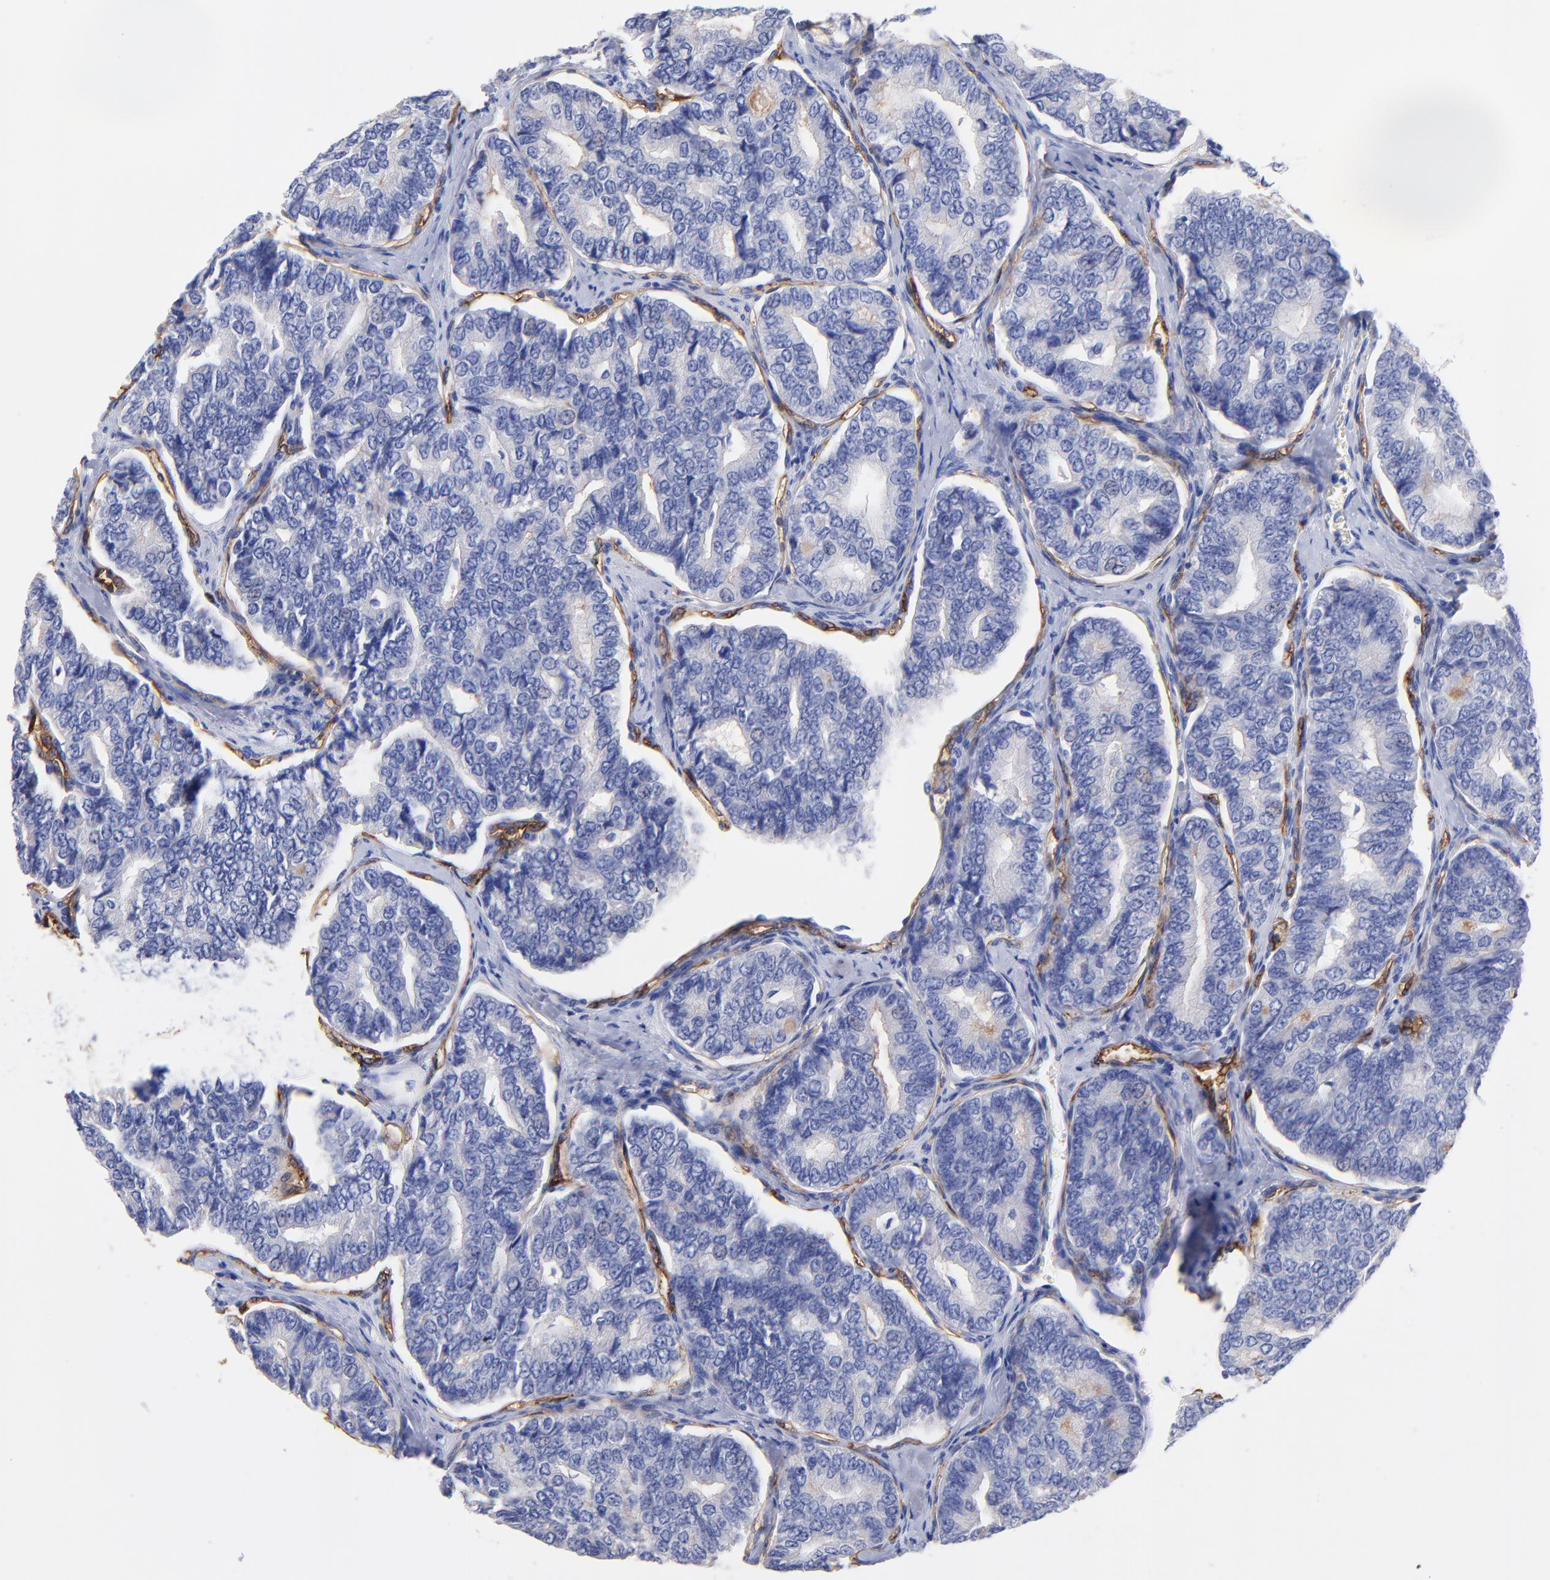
{"staining": {"intensity": "negative", "quantity": "none", "location": "none"}, "tissue": "thyroid cancer", "cell_type": "Tumor cells", "image_type": "cancer", "snomed": [{"axis": "morphology", "description": "Papillary adenocarcinoma, NOS"}, {"axis": "topography", "description": "Thyroid gland"}], "caption": "IHC histopathology image of neoplastic tissue: thyroid papillary adenocarcinoma stained with DAB (3,3'-diaminobenzidine) exhibits no significant protein positivity in tumor cells.", "gene": "SLC44A2", "patient": {"sex": "female", "age": 35}}